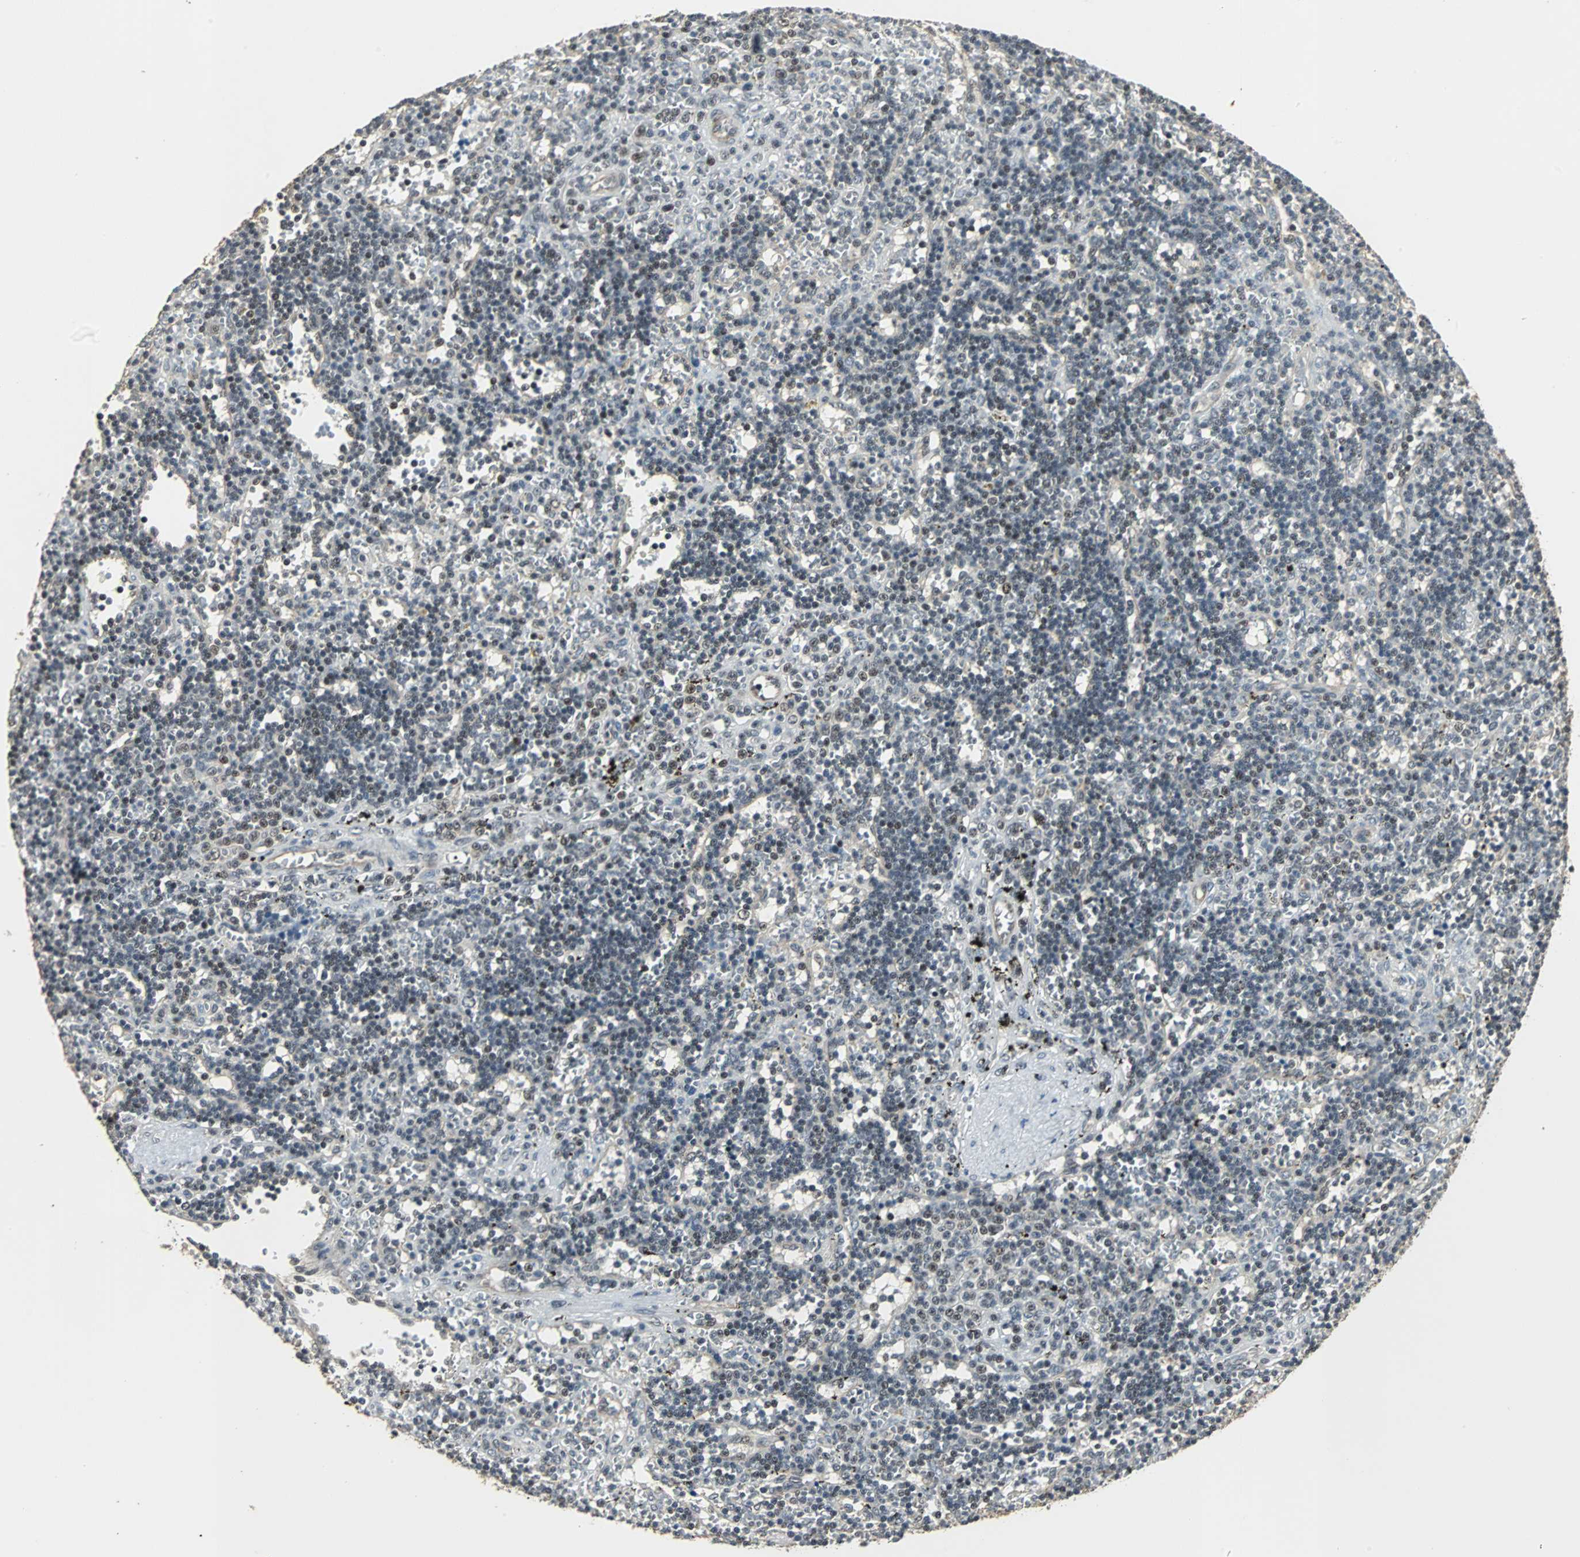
{"staining": {"intensity": "moderate", "quantity": "<25%", "location": "nuclear"}, "tissue": "lymphoma", "cell_type": "Tumor cells", "image_type": "cancer", "snomed": [{"axis": "morphology", "description": "Malignant lymphoma, non-Hodgkin's type, Low grade"}, {"axis": "topography", "description": "Spleen"}], "caption": "Lymphoma stained with a protein marker exhibits moderate staining in tumor cells.", "gene": "MED4", "patient": {"sex": "male", "age": 60}}